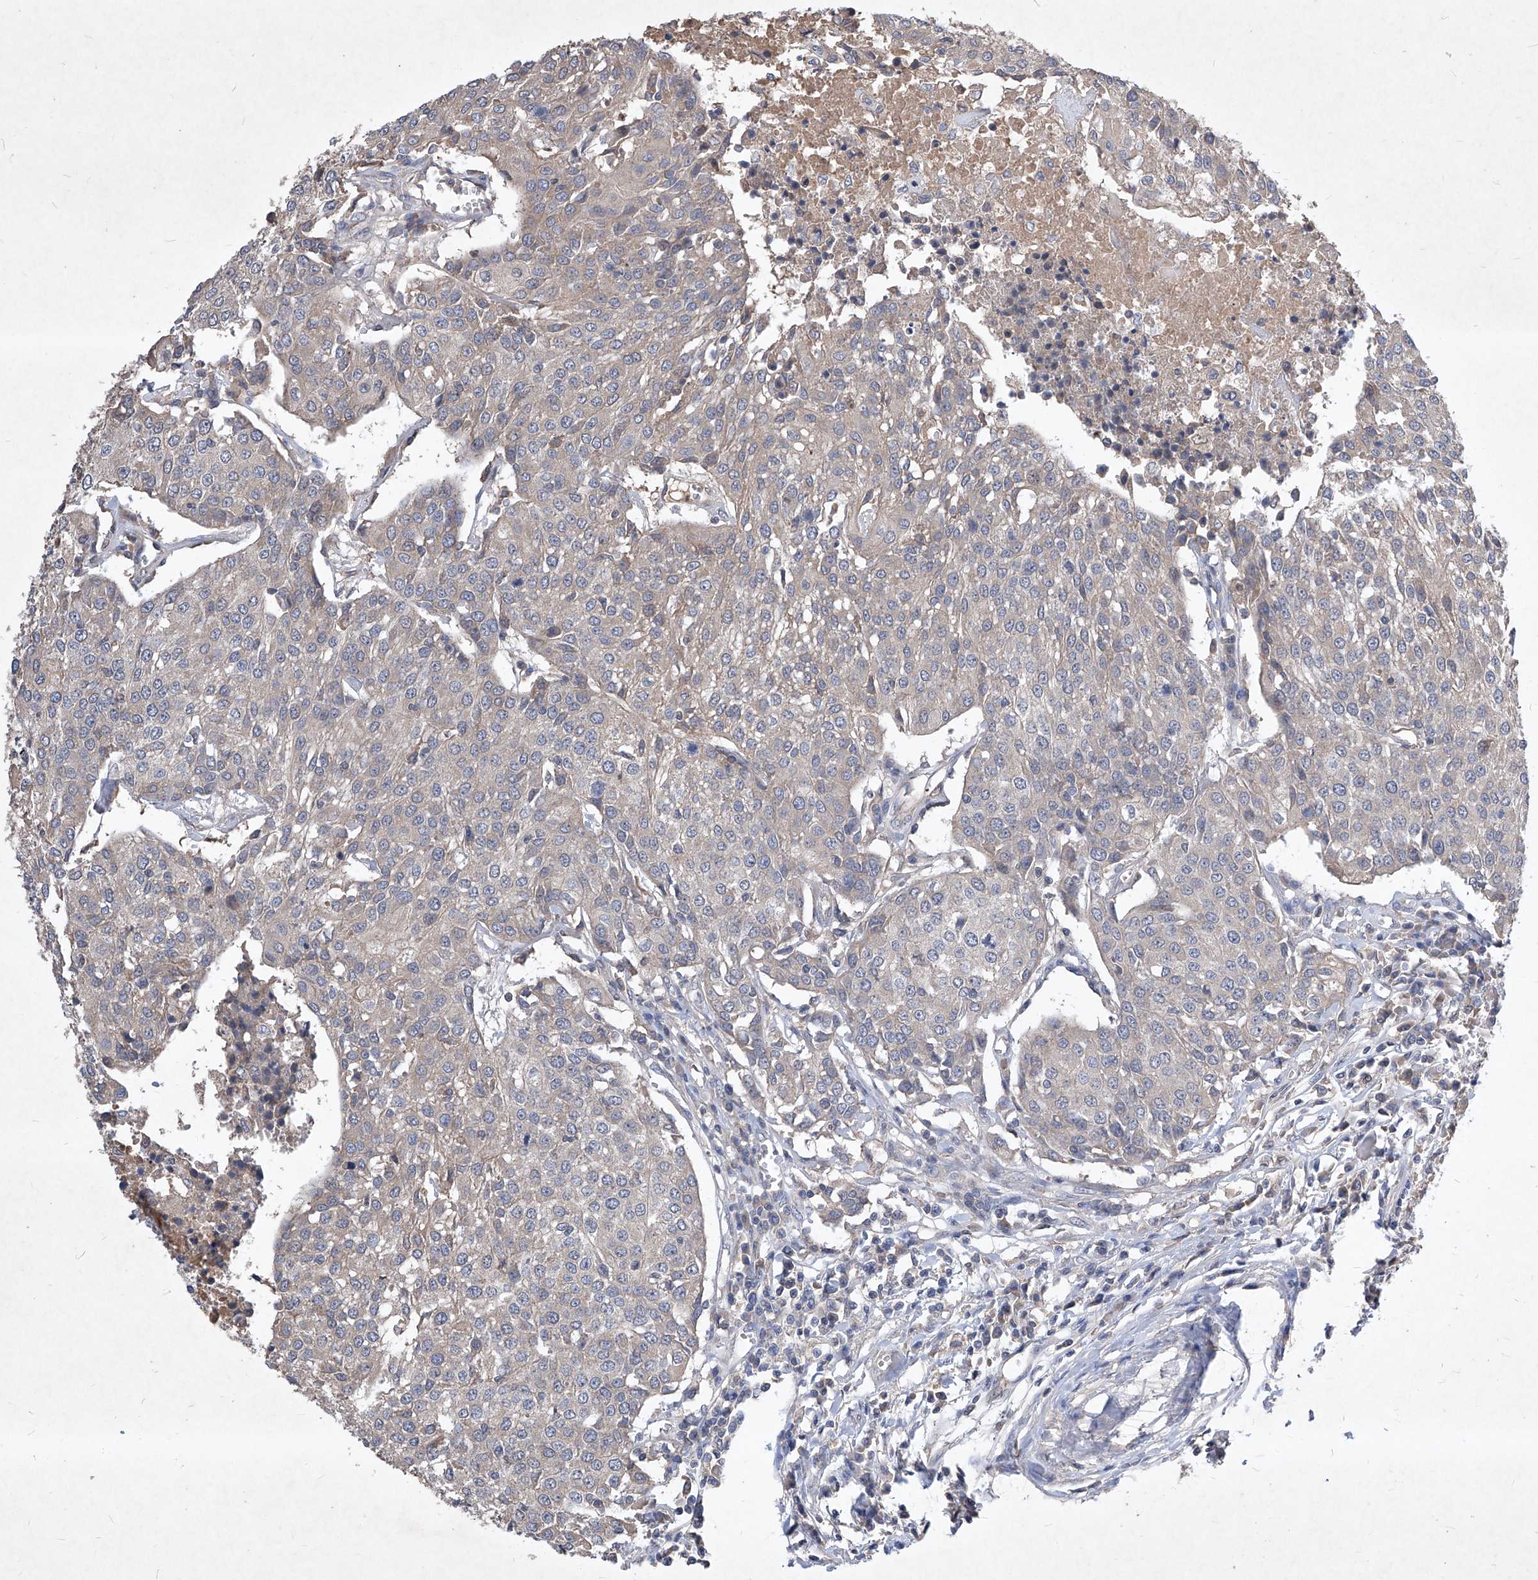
{"staining": {"intensity": "weak", "quantity": "<25%", "location": "cytoplasmic/membranous"}, "tissue": "urothelial cancer", "cell_type": "Tumor cells", "image_type": "cancer", "snomed": [{"axis": "morphology", "description": "Urothelial carcinoma, High grade"}, {"axis": "topography", "description": "Urinary bladder"}], "caption": "Photomicrograph shows no protein staining in tumor cells of urothelial cancer tissue. Brightfield microscopy of immunohistochemistry stained with DAB (3,3'-diaminobenzidine) (brown) and hematoxylin (blue), captured at high magnification.", "gene": "SYNGR1", "patient": {"sex": "female", "age": 85}}